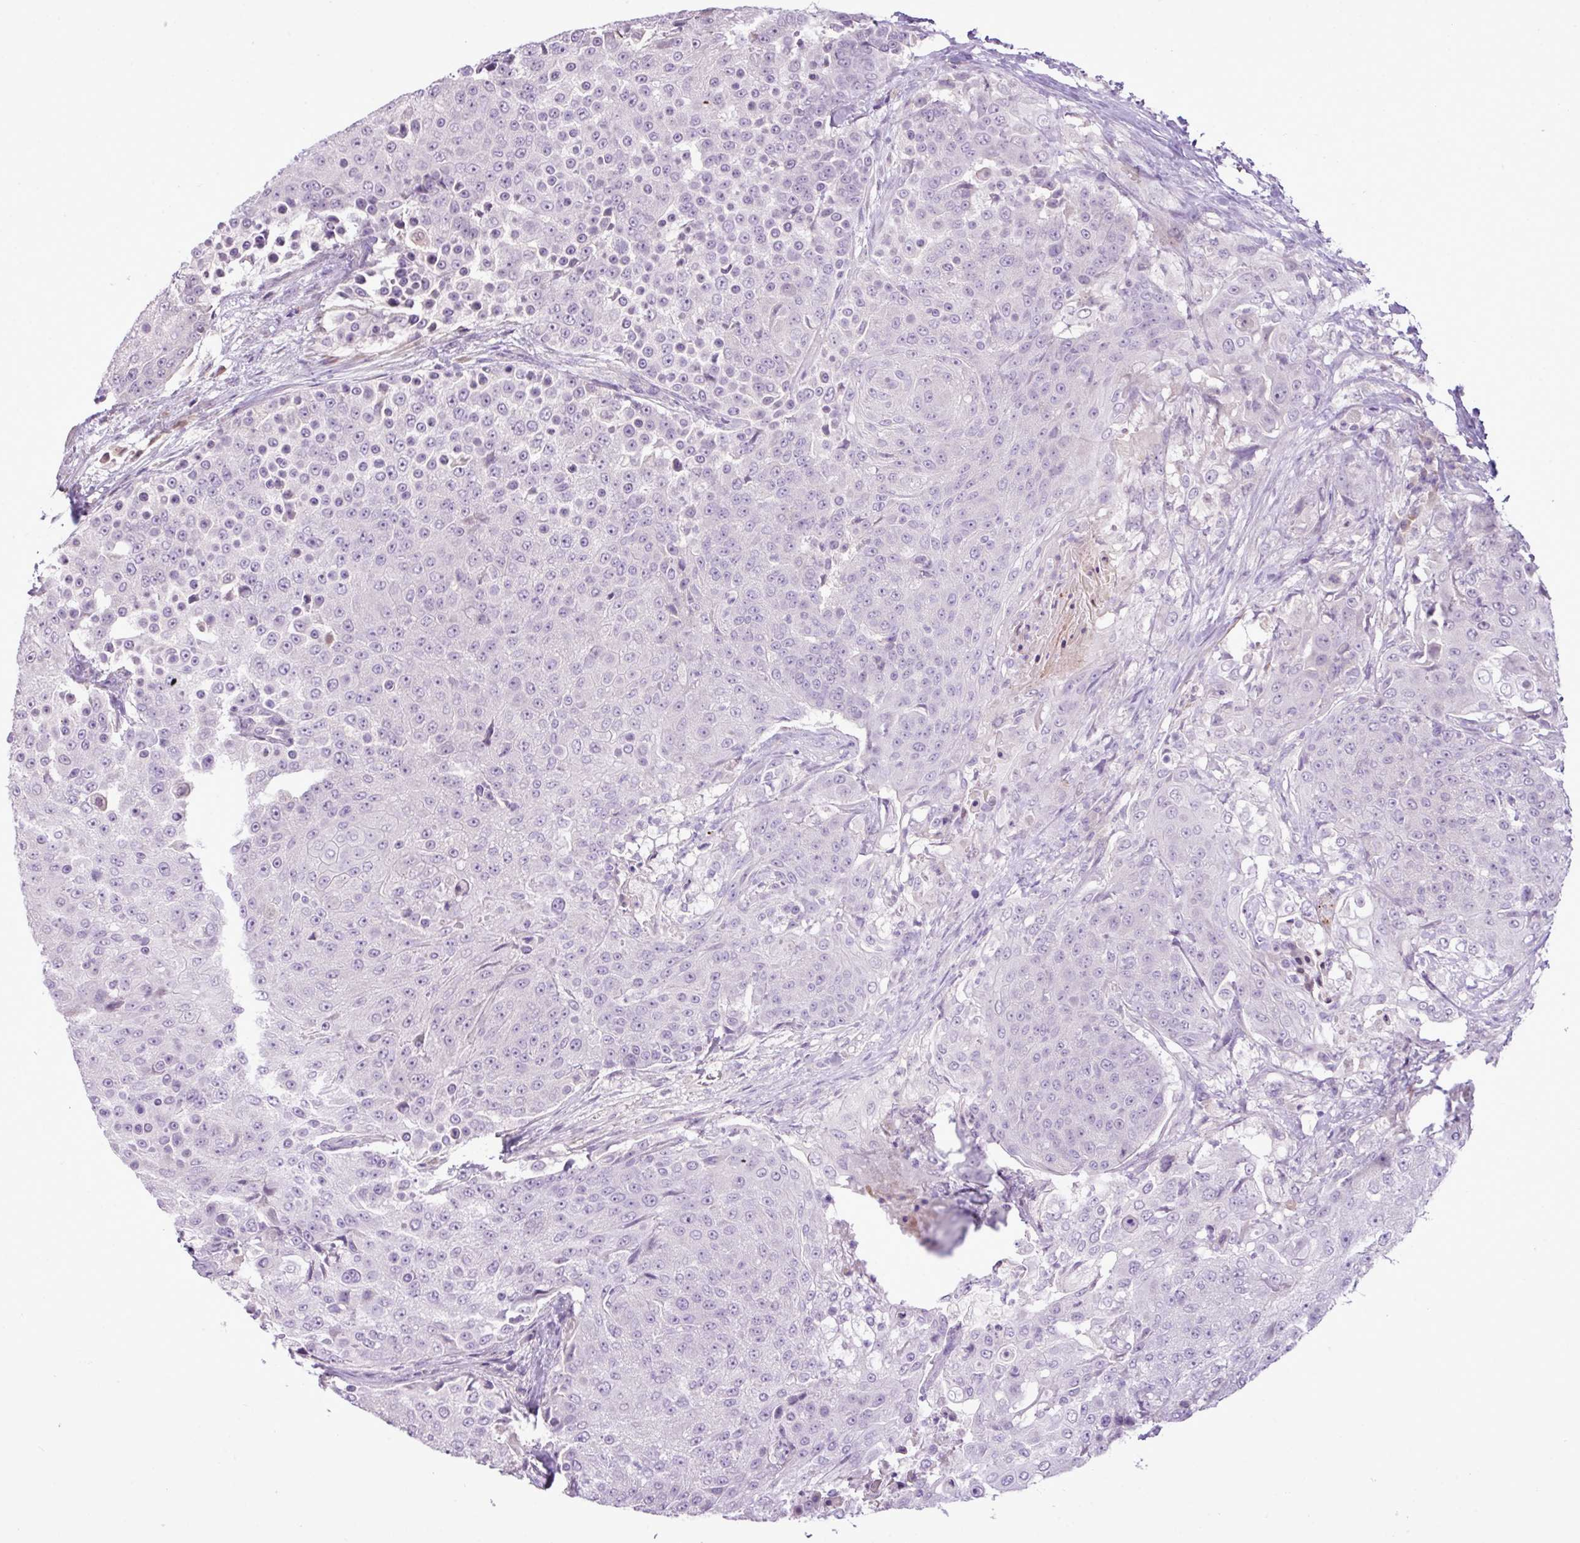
{"staining": {"intensity": "negative", "quantity": "none", "location": "none"}, "tissue": "urothelial cancer", "cell_type": "Tumor cells", "image_type": "cancer", "snomed": [{"axis": "morphology", "description": "Urothelial carcinoma, High grade"}, {"axis": "topography", "description": "Urinary bladder"}], "caption": "An IHC image of urothelial cancer is shown. There is no staining in tumor cells of urothelial cancer.", "gene": "DNAJB13", "patient": {"sex": "female", "age": 63}}